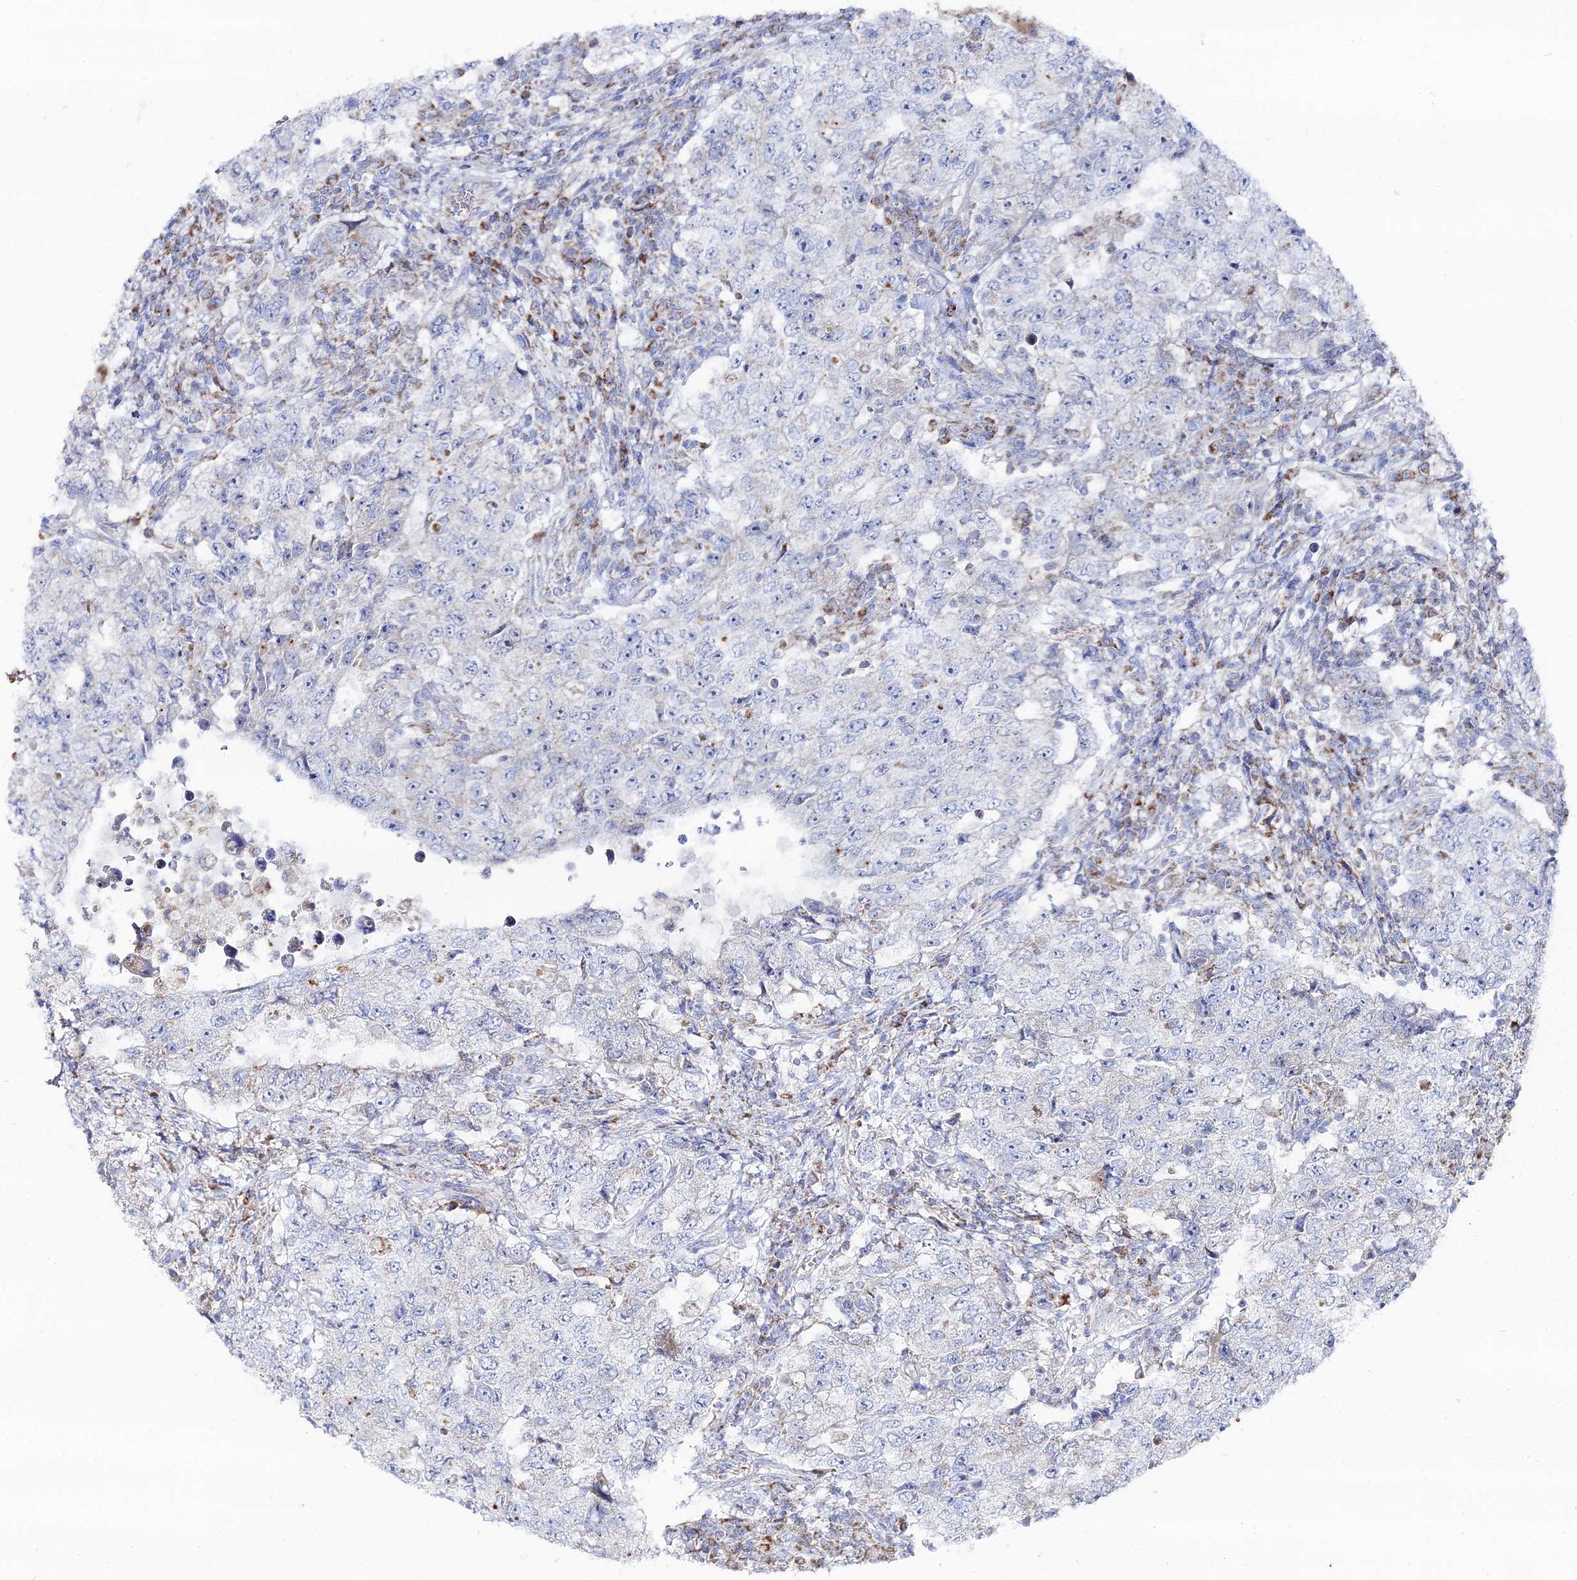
{"staining": {"intensity": "negative", "quantity": "none", "location": "none"}, "tissue": "testis cancer", "cell_type": "Tumor cells", "image_type": "cancer", "snomed": [{"axis": "morphology", "description": "Carcinoma, Embryonal, NOS"}, {"axis": "topography", "description": "Testis"}], "caption": "An image of human embryonal carcinoma (testis) is negative for staining in tumor cells.", "gene": "MPC1", "patient": {"sex": "male", "age": 26}}